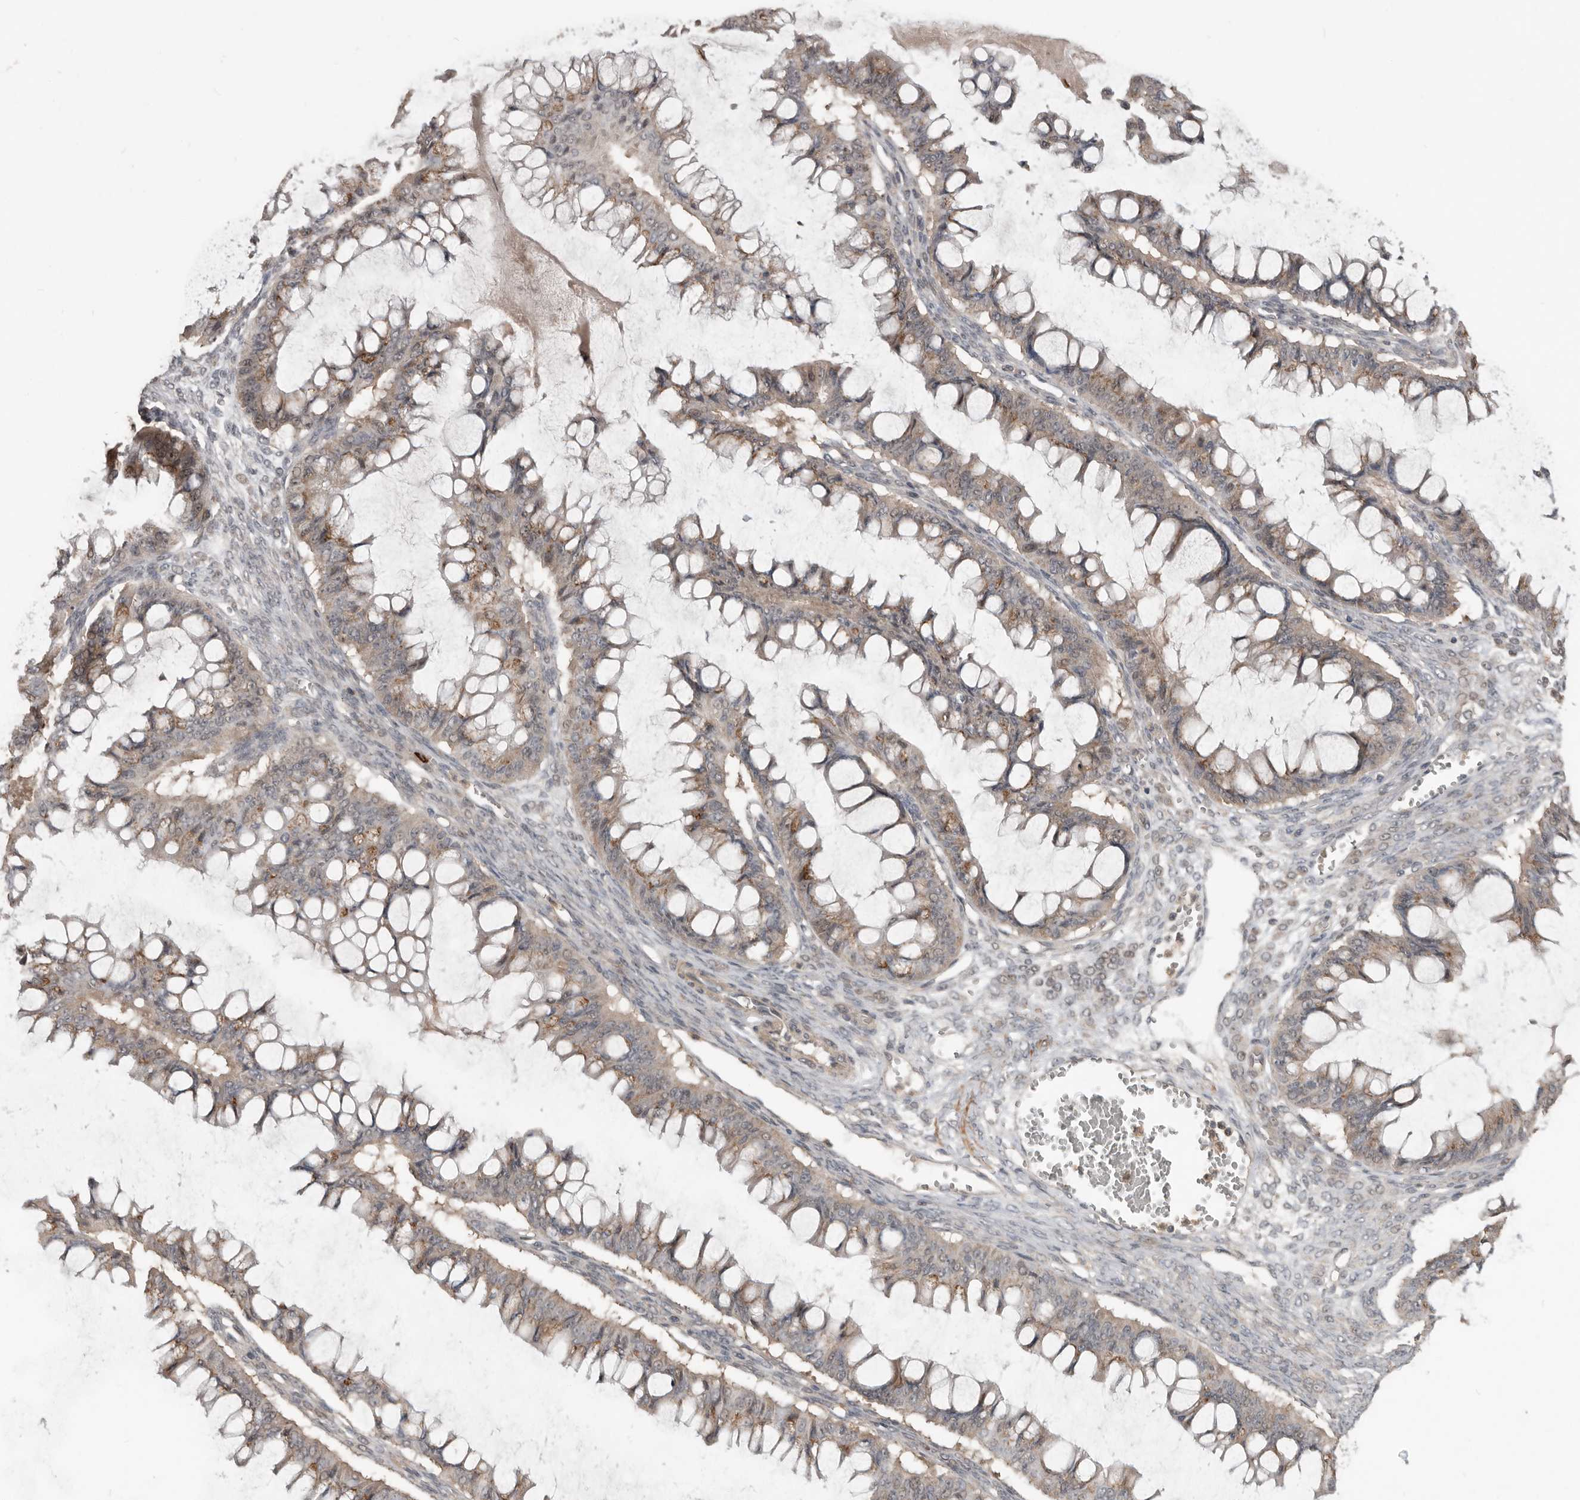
{"staining": {"intensity": "weak", "quantity": ">75%", "location": "cytoplasmic/membranous"}, "tissue": "ovarian cancer", "cell_type": "Tumor cells", "image_type": "cancer", "snomed": [{"axis": "morphology", "description": "Cystadenocarcinoma, mucinous, NOS"}, {"axis": "topography", "description": "Ovary"}], "caption": "This is a histology image of immunohistochemistry (IHC) staining of mucinous cystadenocarcinoma (ovarian), which shows weak positivity in the cytoplasmic/membranous of tumor cells.", "gene": "BAMBI", "patient": {"sex": "female", "age": 73}}